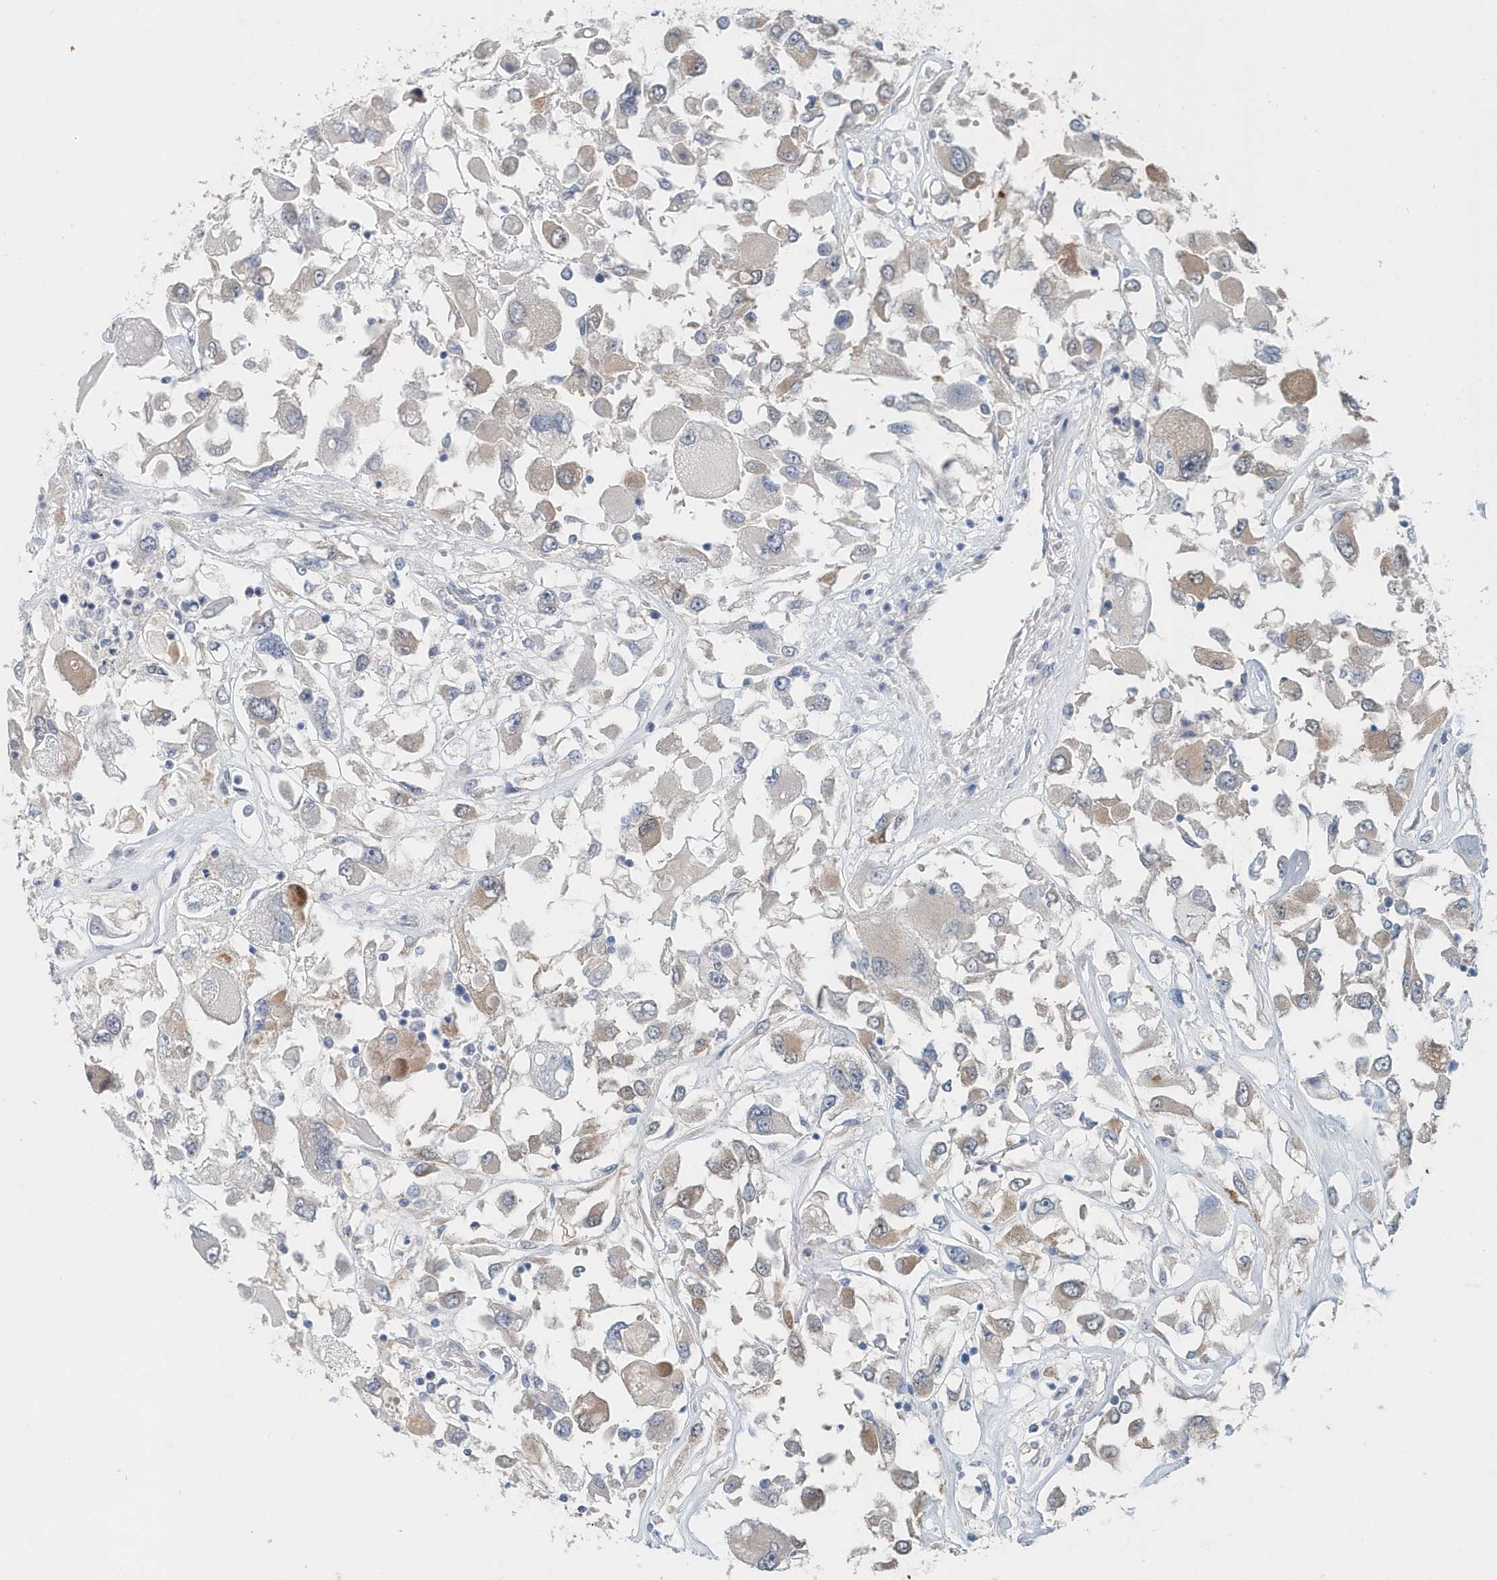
{"staining": {"intensity": "weak", "quantity": "<25%", "location": "cytoplasmic/membranous"}, "tissue": "renal cancer", "cell_type": "Tumor cells", "image_type": "cancer", "snomed": [{"axis": "morphology", "description": "Adenocarcinoma, NOS"}, {"axis": "topography", "description": "Kidney"}], "caption": "An IHC photomicrograph of renal adenocarcinoma is shown. There is no staining in tumor cells of renal adenocarcinoma.", "gene": "PFN2", "patient": {"sex": "female", "age": 52}}